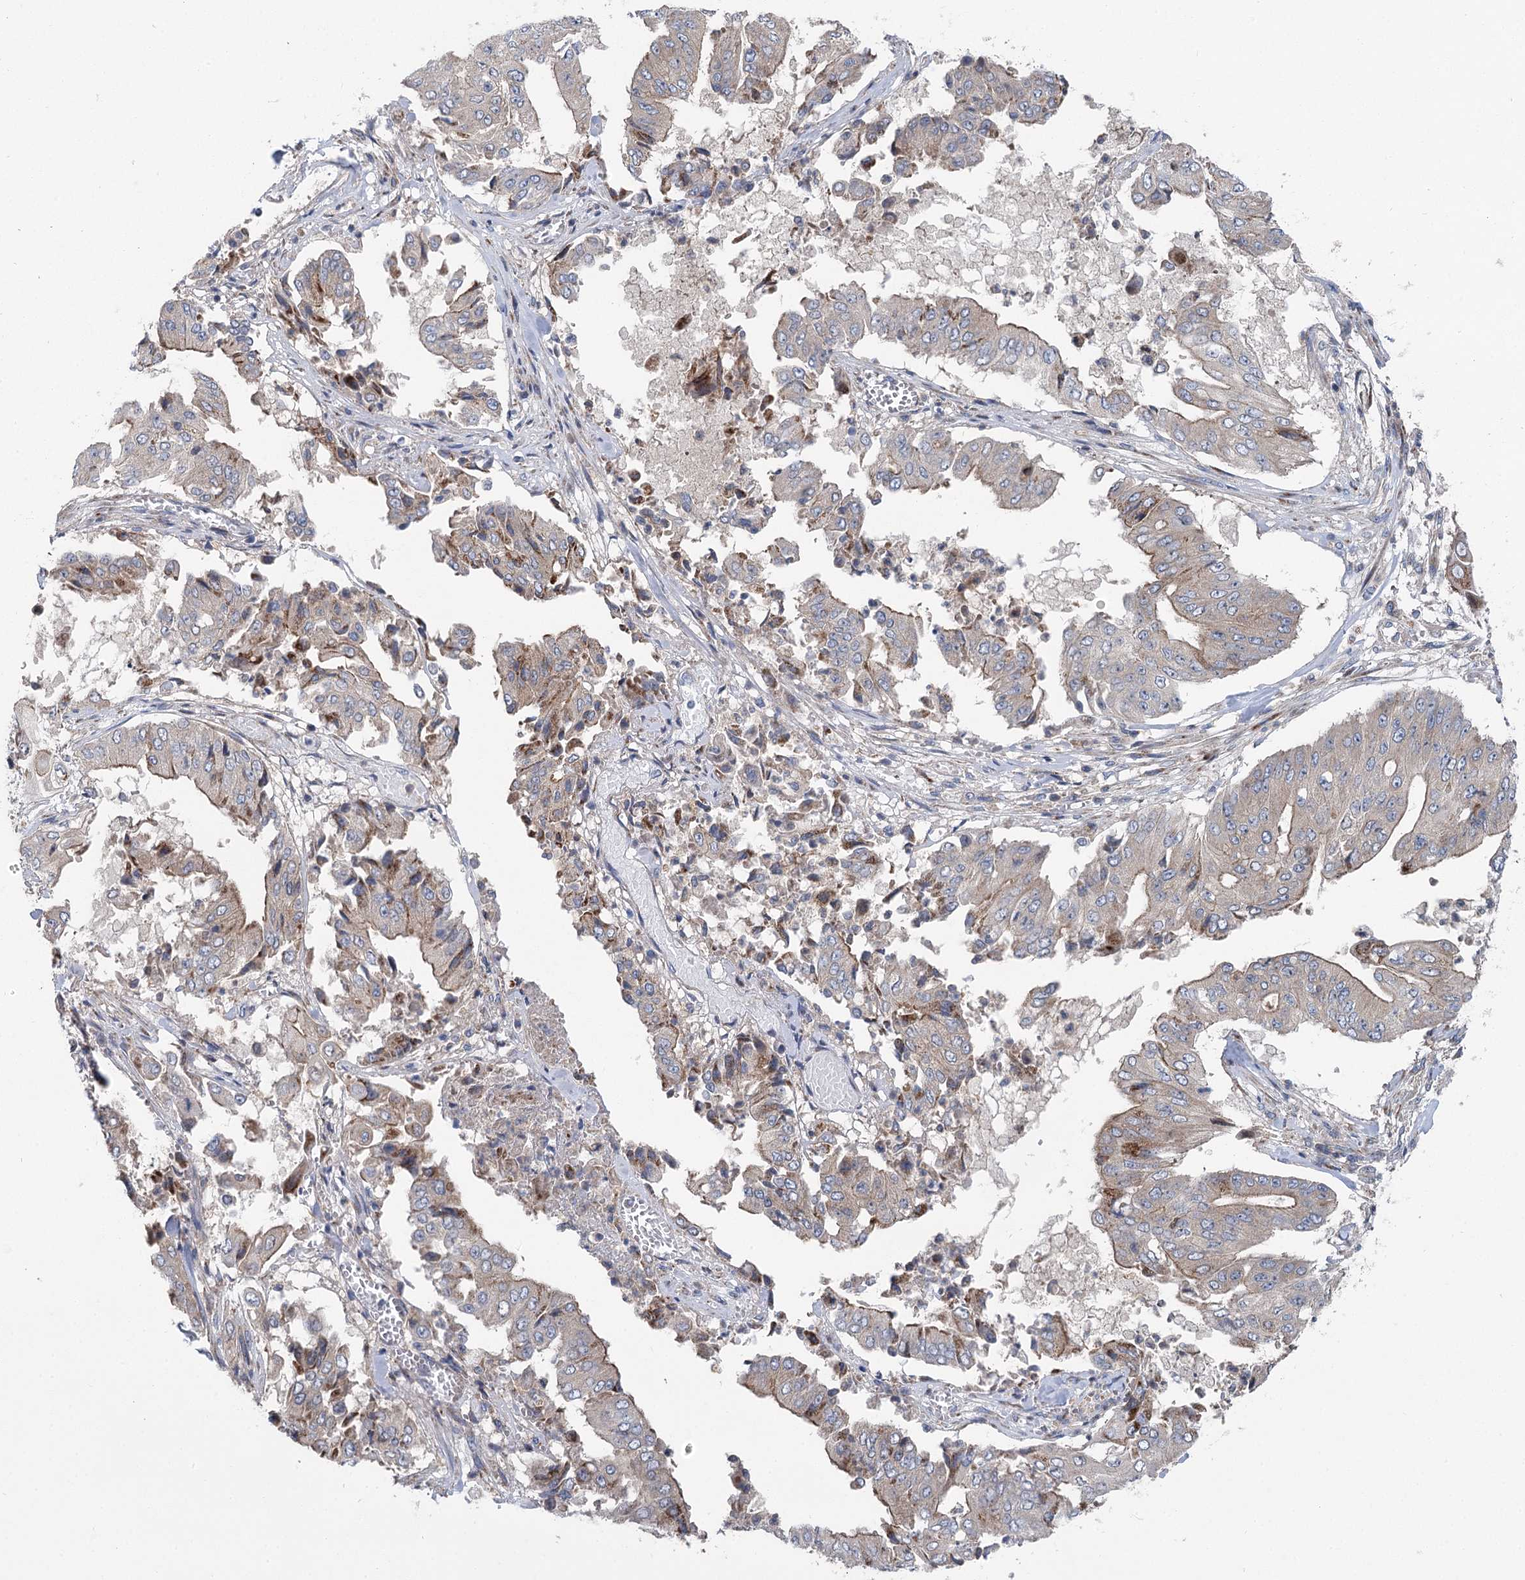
{"staining": {"intensity": "moderate", "quantity": "25%-75%", "location": "cytoplasmic/membranous"}, "tissue": "pancreatic cancer", "cell_type": "Tumor cells", "image_type": "cancer", "snomed": [{"axis": "morphology", "description": "Adenocarcinoma, NOS"}, {"axis": "topography", "description": "Pancreas"}], "caption": "The micrograph demonstrates a brown stain indicating the presence of a protein in the cytoplasmic/membranous of tumor cells in adenocarcinoma (pancreatic).", "gene": "MARK2", "patient": {"sex": "female", "age": 77}}